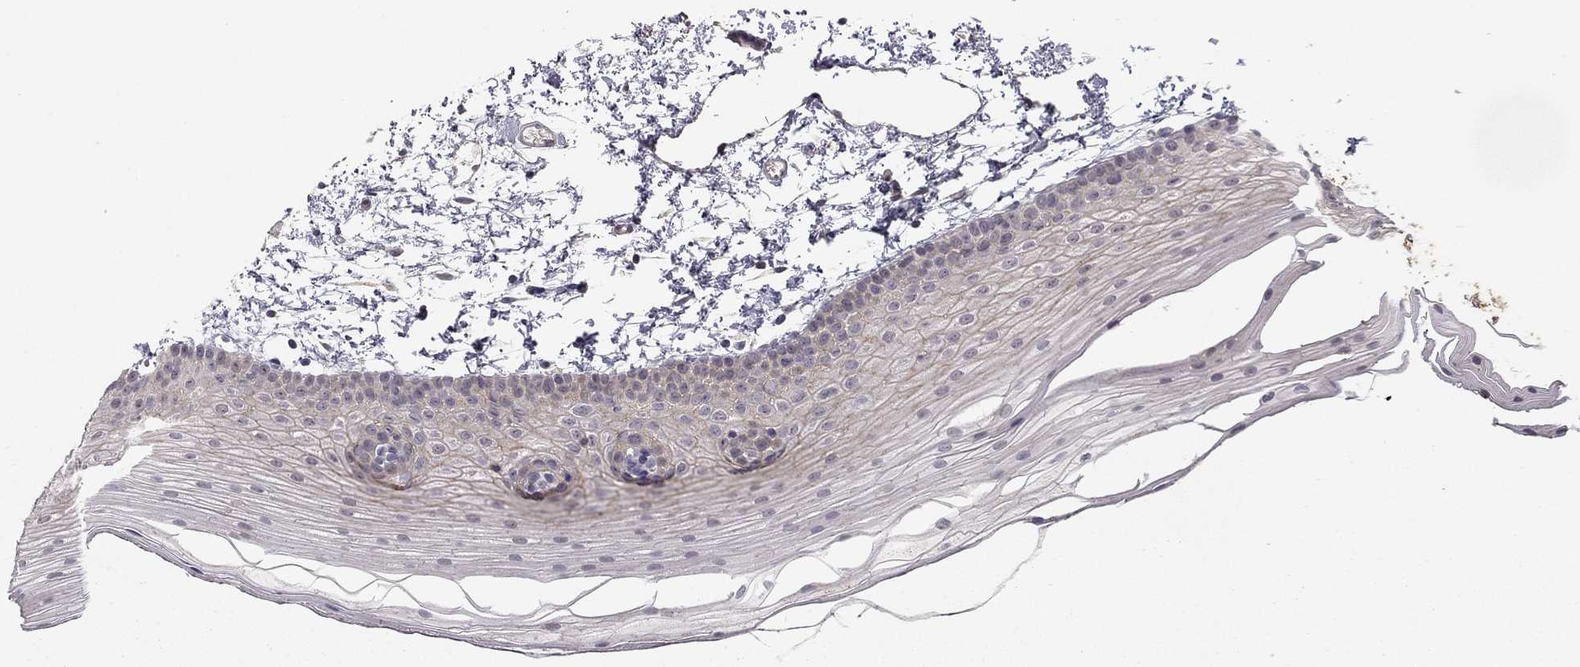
{"staining": {"intensity": "negative", "quantity": "none", "location": "none"}, "tissue": "oral mucosa", "cell_type": "Squamous epithelial cells", "image_type": "normal", "snomed": [{"axis": "morphology", "description": "Normal tissue, NOS"}, {"axis": "topography", "description": "Oral tissue"}], "caption": "This image is of normal oral mucosa stained with immunohistochemistry to label a protein in brown with the nuclei are counter-stained blue. There is no positivity in squamous epithelial cells.", "gene": "STXBP6", "patient": {"sex": "female", "age": 57}}